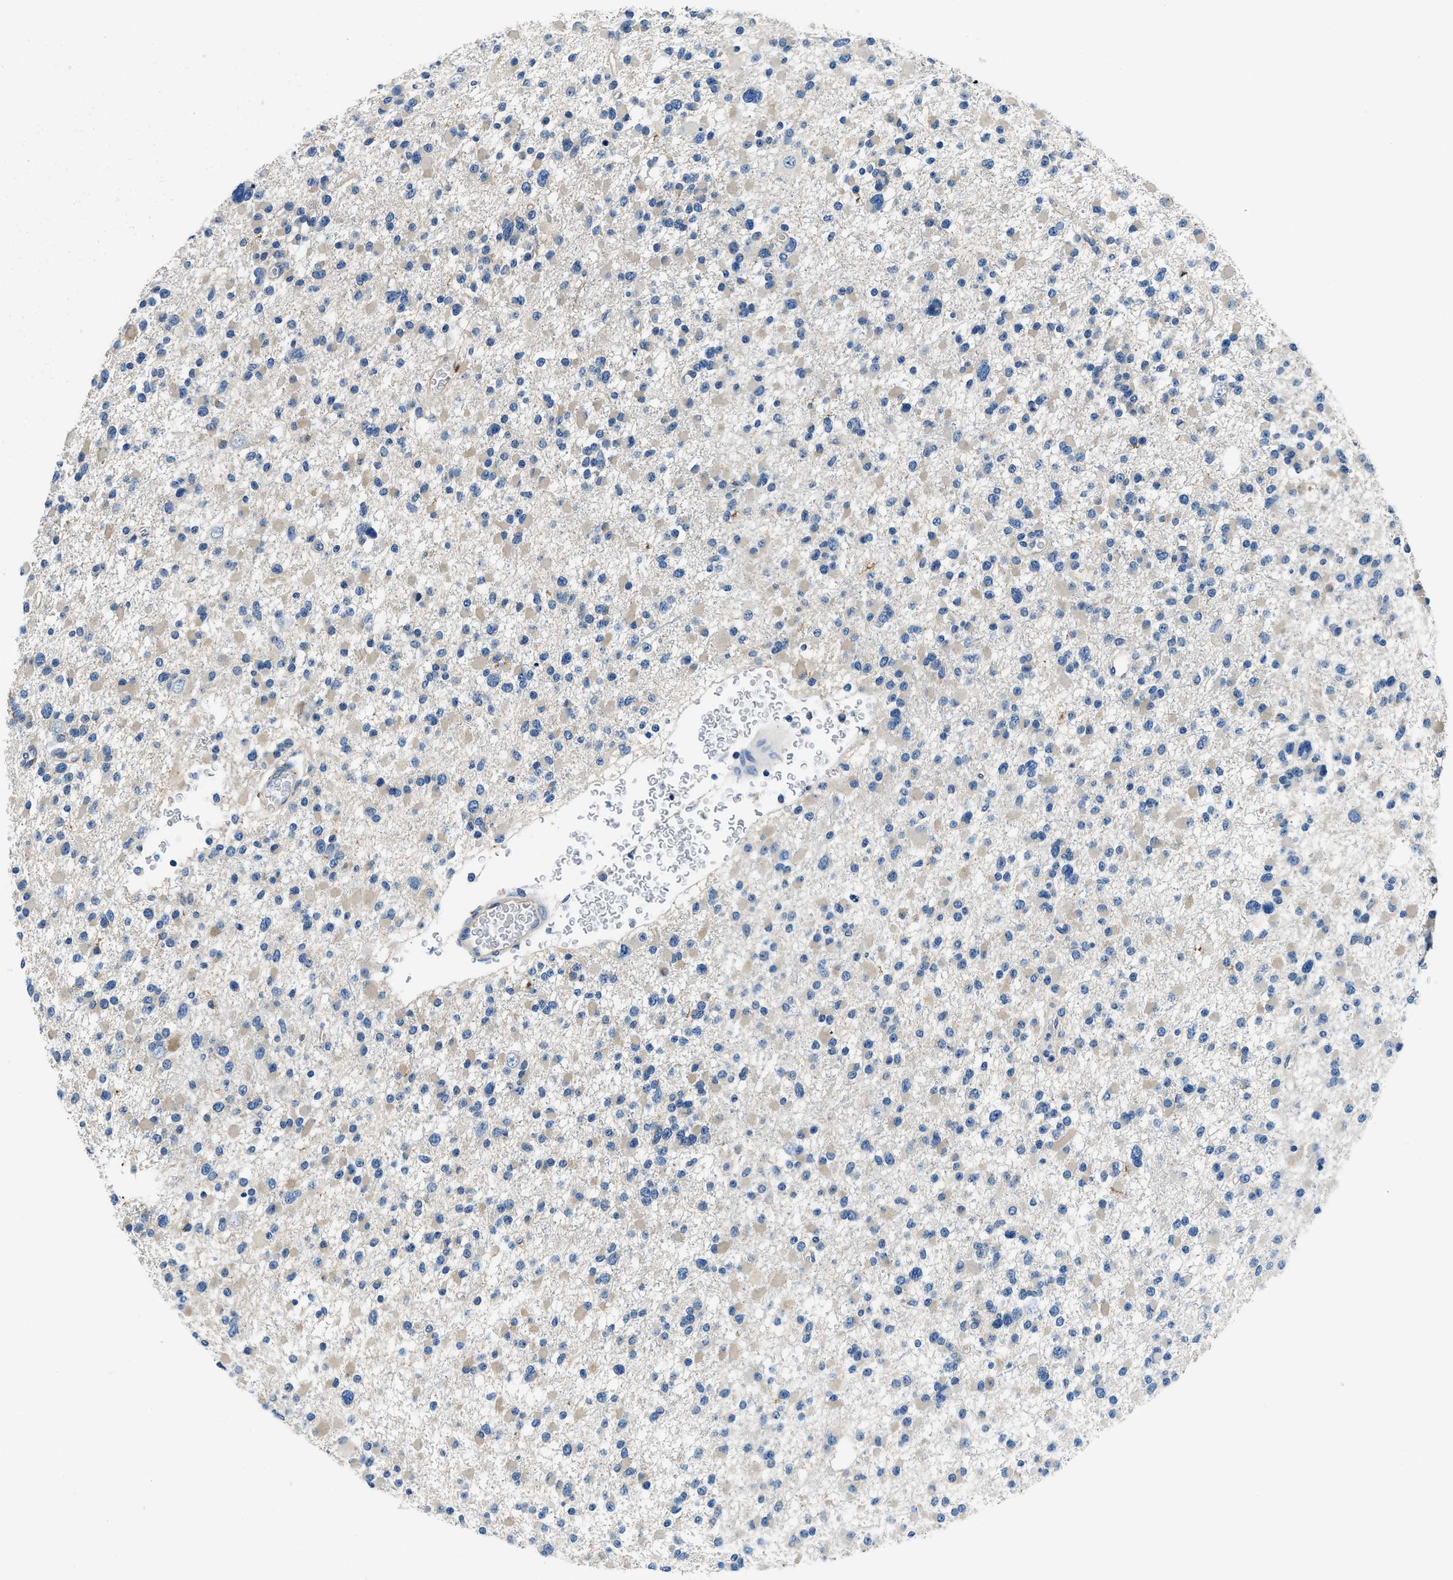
{"staining": {"intensity": "weak", "quantity": "<25%", "location": "cytoplasmic/membranous"}, "tissue": "glioma", "cell_type": "Tumor cells", "image_type": "cancer", "snomed": [{"axis": "morphology", "description": "Glioma, malignant, Low grade"}, {"axis": "topography", "description": "Brain"}], "caption": "Immunohistochemistry image of neoplastic tissue: human glioma stained with DAB (3,3'-diaminobenzidine) demonstrates no significant protein expression in tumor cells. Brightfield microscopy of immunohistochemistry stained with DAB (3,3'-diaminobenzidine) (brown) and hematoxylin (blue), captured at high magnification.", "gene": "TWF1", "patient": {"sex": "female", "age": 22}}